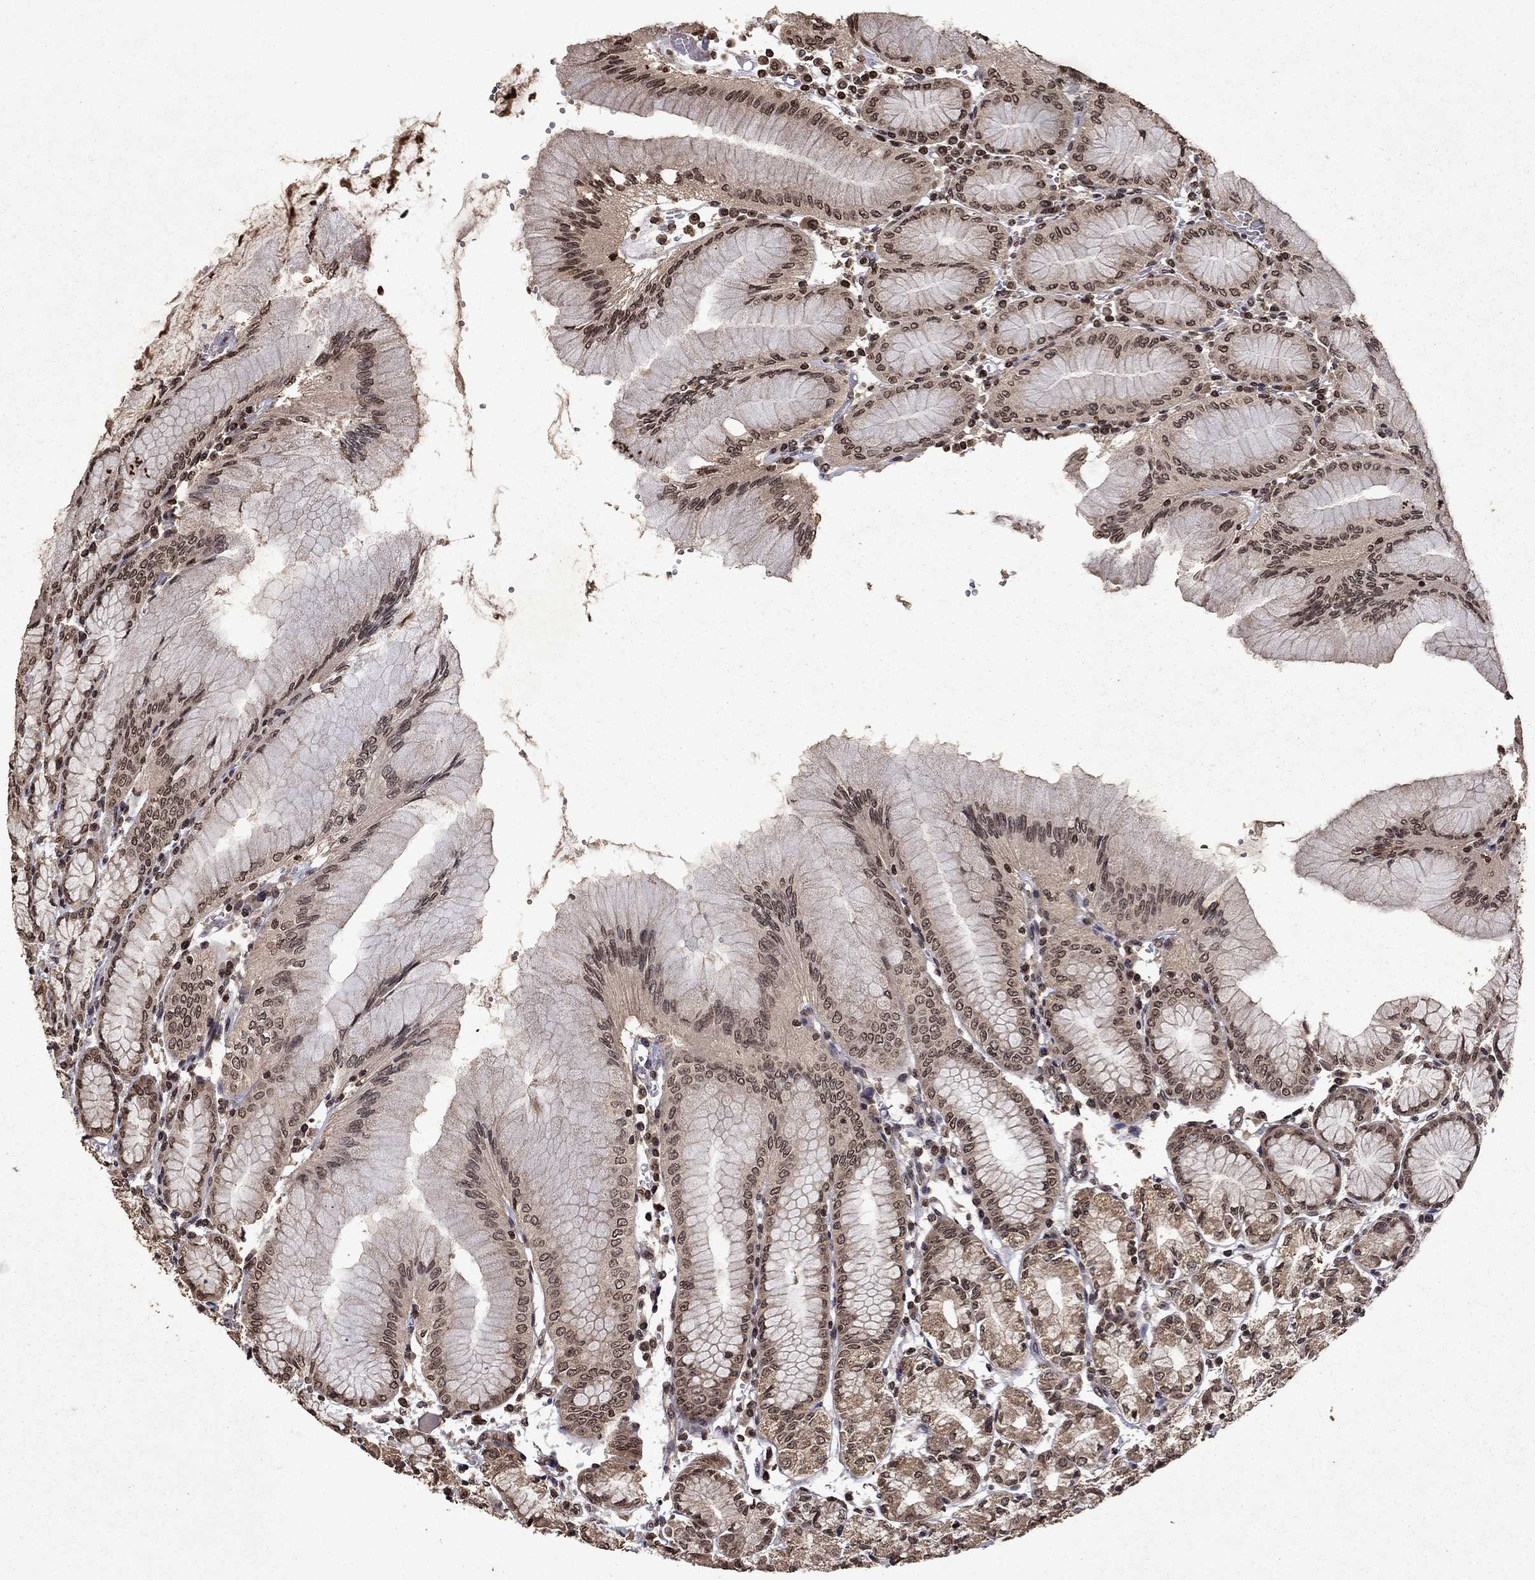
{"staining": {"intensity": "moderate", "quantity": "25%-75%", "location": "cytoplasmic/membranous,nuclear"}, "tissue": "stomach", "cell_type": "Glandular cells", "image_type": "normal", "snomed": [{"axis": "morphology", "description": "Normal tissue, NOS"}, {"axis": "topography", "description": "Skeletal muscle"}, {"axis": "topography", "description": "Stomach"}], "caption": "Normal stomach exhibits moderate cytoplasmic/membranous,nuclear expression in about 25%-75% of glandular cells The staining was performed using DAB, with brown indicating positive protein expression. Nuclei are stained blue with hematoxylin..", "gene": "PIN4", "patient": {"sex": "female", "age": 57}}